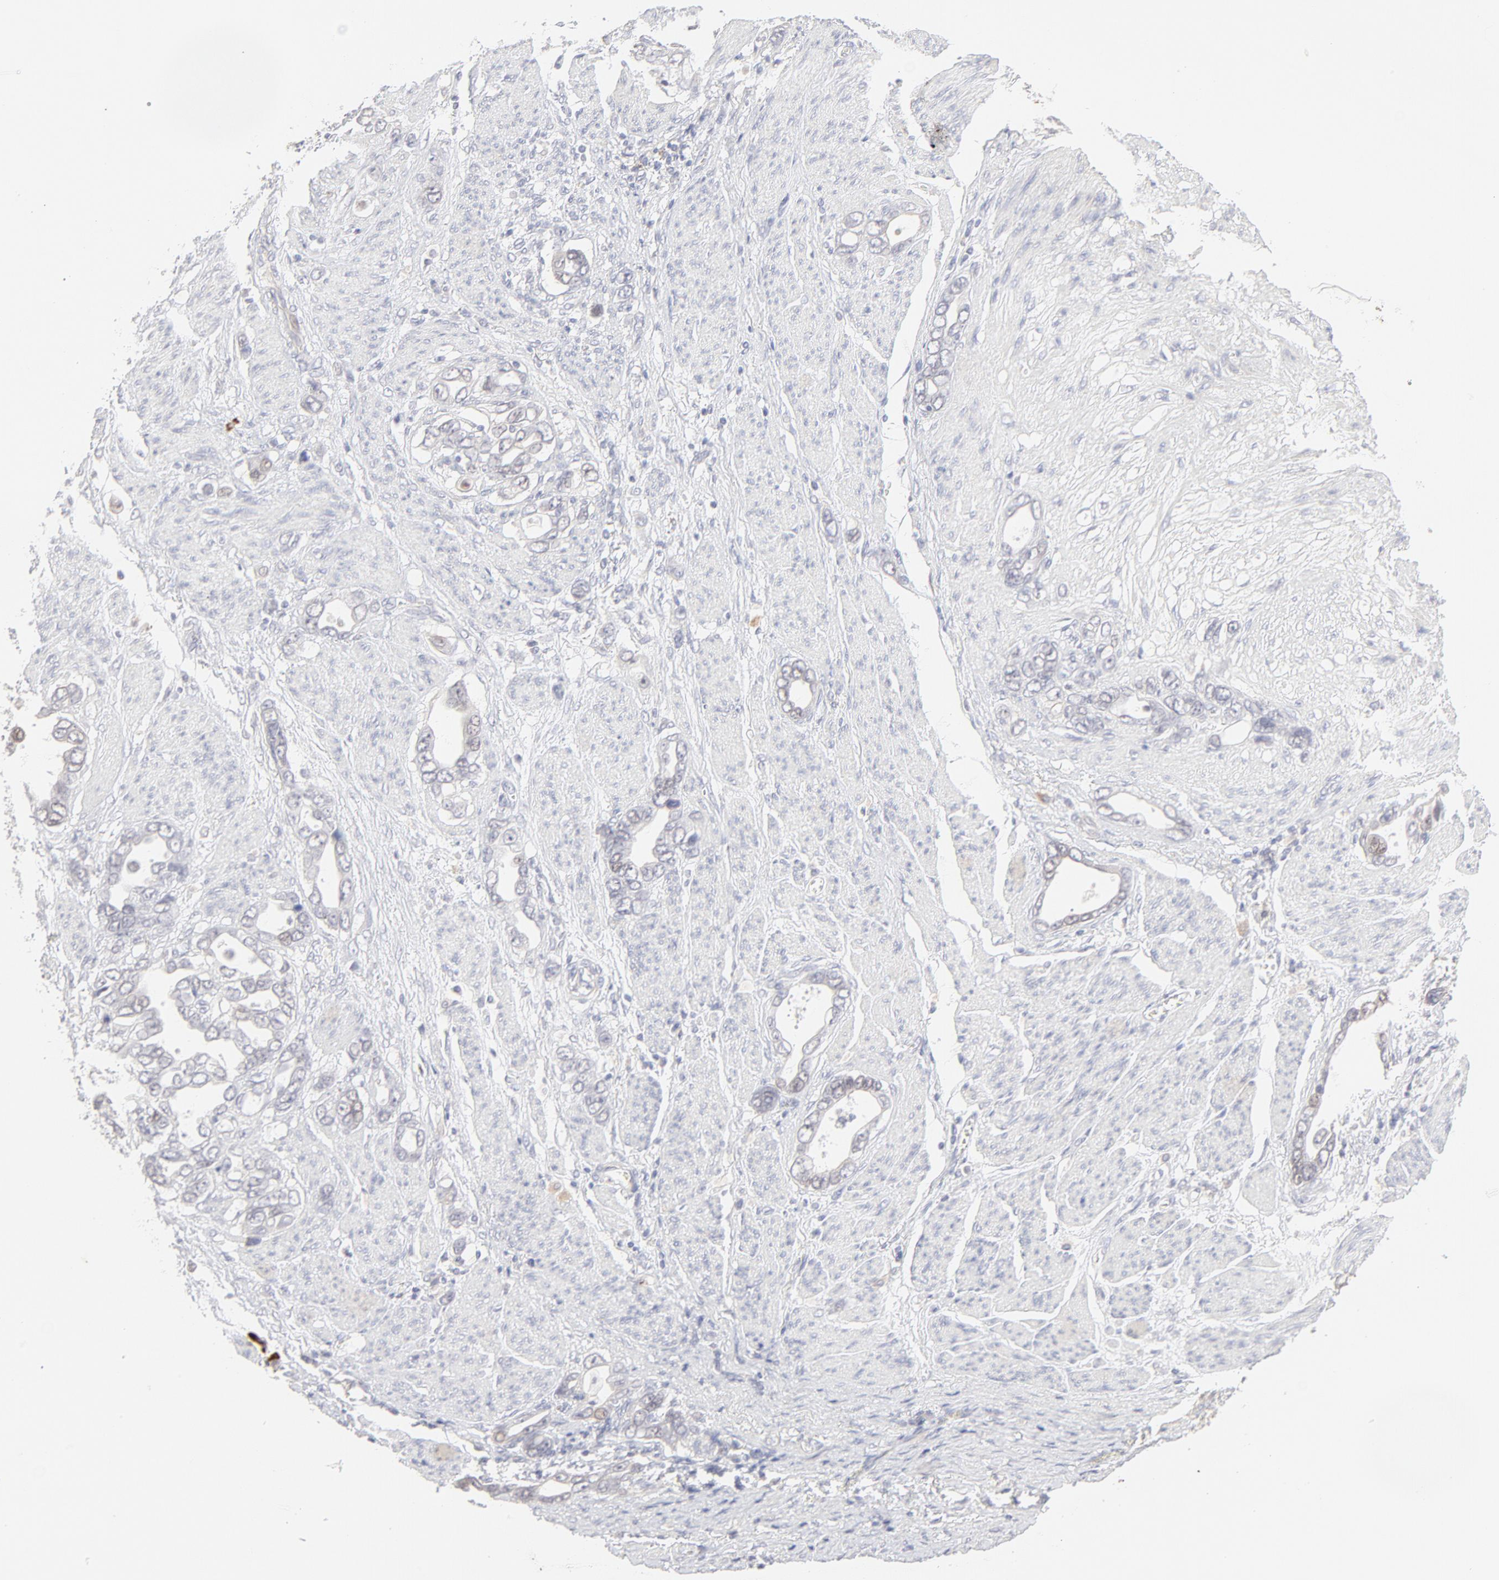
{"staining": {"intensity": "negative", "quantity": "none", "location": "none"}, "tissue": "stomach cancer", "cell_type": "Tumor cells", "image_type": "cancer", "snomed": [{"axis": "morphology", "description": "Adenocarcinoma, NOS"}, {"axis": "topography", "description": "Stomach"}], "caption": "A high-resolution photomicrograph shows immunohistochemistry (IHC) staining of adenocarcinoma (stomach), which exhibits no significant staining in tumor cells.", "gene": "ELF3", "patient": {"sex": "male", "age": 78}}